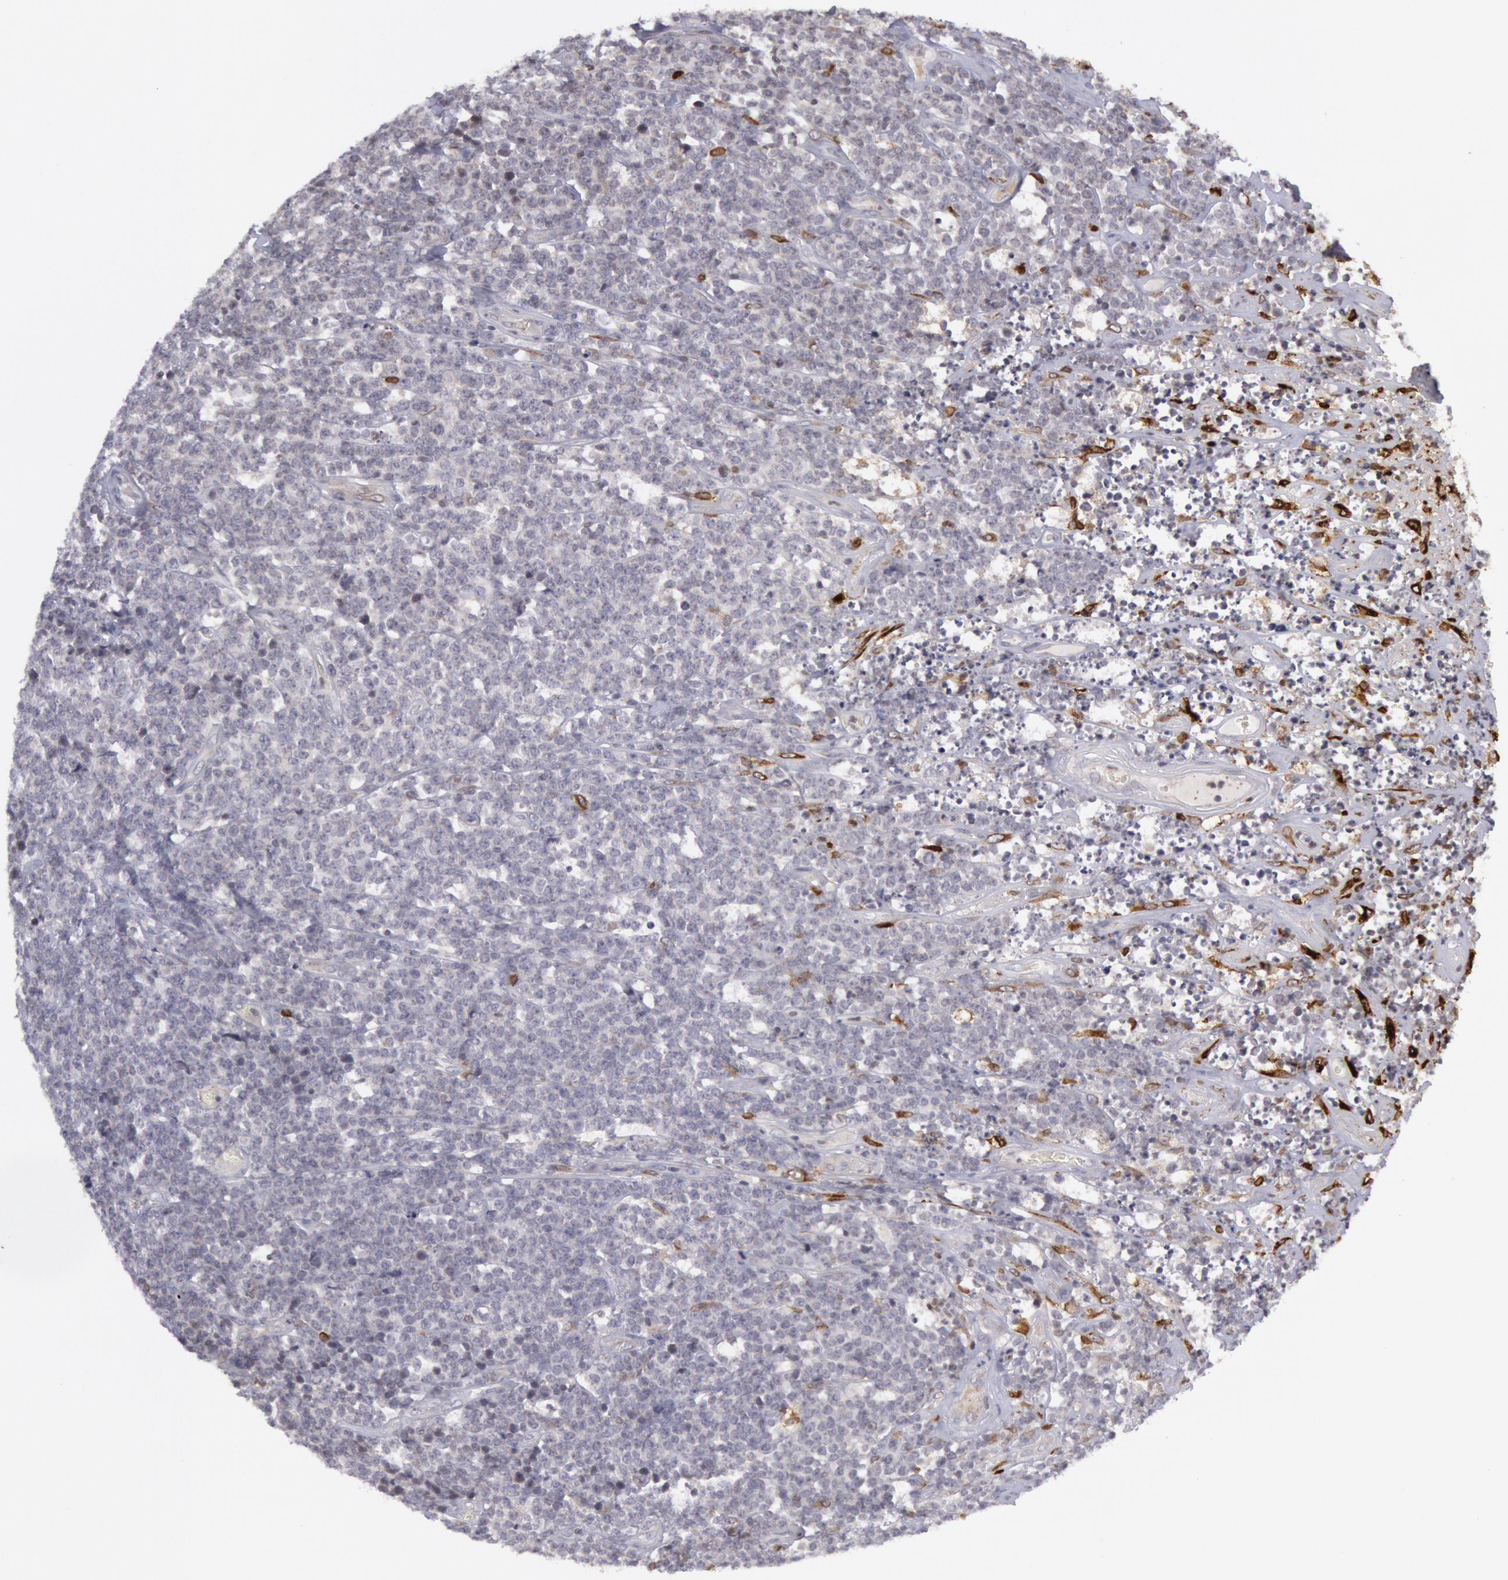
{"staining": {"intensity": "negative", "quantity": "none", "location": "none"}, "tissue": "lymphoma", "cell_type": "Tumor cells", "image_type": "cancer", "snomed": [{"axis": "morphology", "description": "Malignant lymphoma, non-Hodgkin's type, High grade"}, {"axis": "topography", "description": "Small intestine"}, {"axis": "topography", "description": "Colon"}], "caption": "The photomicrograph shows no staining of tumor cells in malignant lymphoma, non-Hodgkin's type (high-grade).", "gene": "PTGS2", "patient": {"sex": "male", "age": 8}}